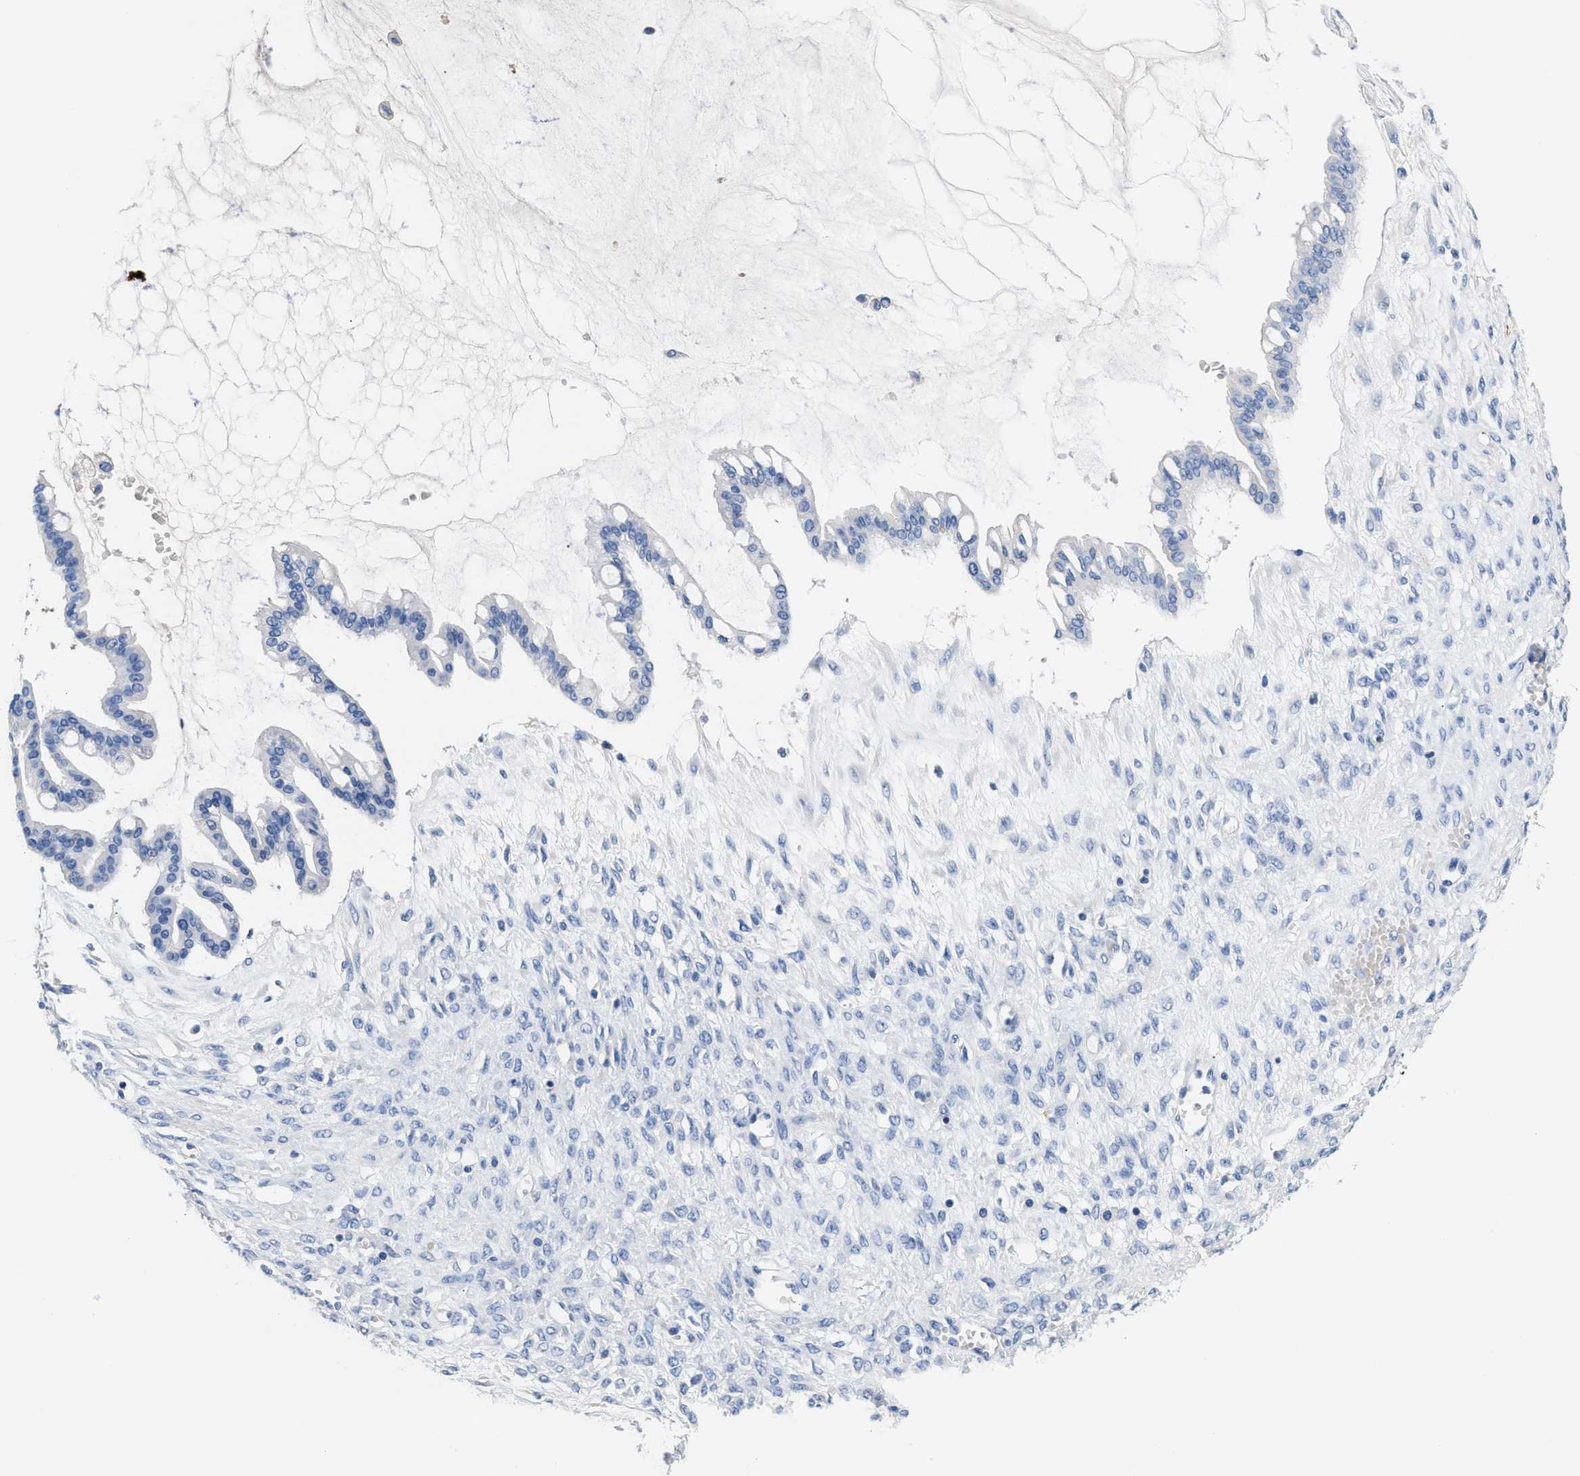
{"staining": {"intensity": "negative", "quantity": "none", "location": "none"}, "tissue": "ovarian cancer", "cell_type": "Tumor cells", "image_type": "cancer", "snomed": [{"axis": "morphology", "description": "Cystadenocarcinoma, mucinous, NOS"}, {"axis": "topography", "description": "Ovary"}], "caption": "Tumor cells are negative for brown protein staining in ovarian mucinous cystadenocarcinoma.", "gene": "SLFN13", "patient": {"sex": "female", "age": 73}}